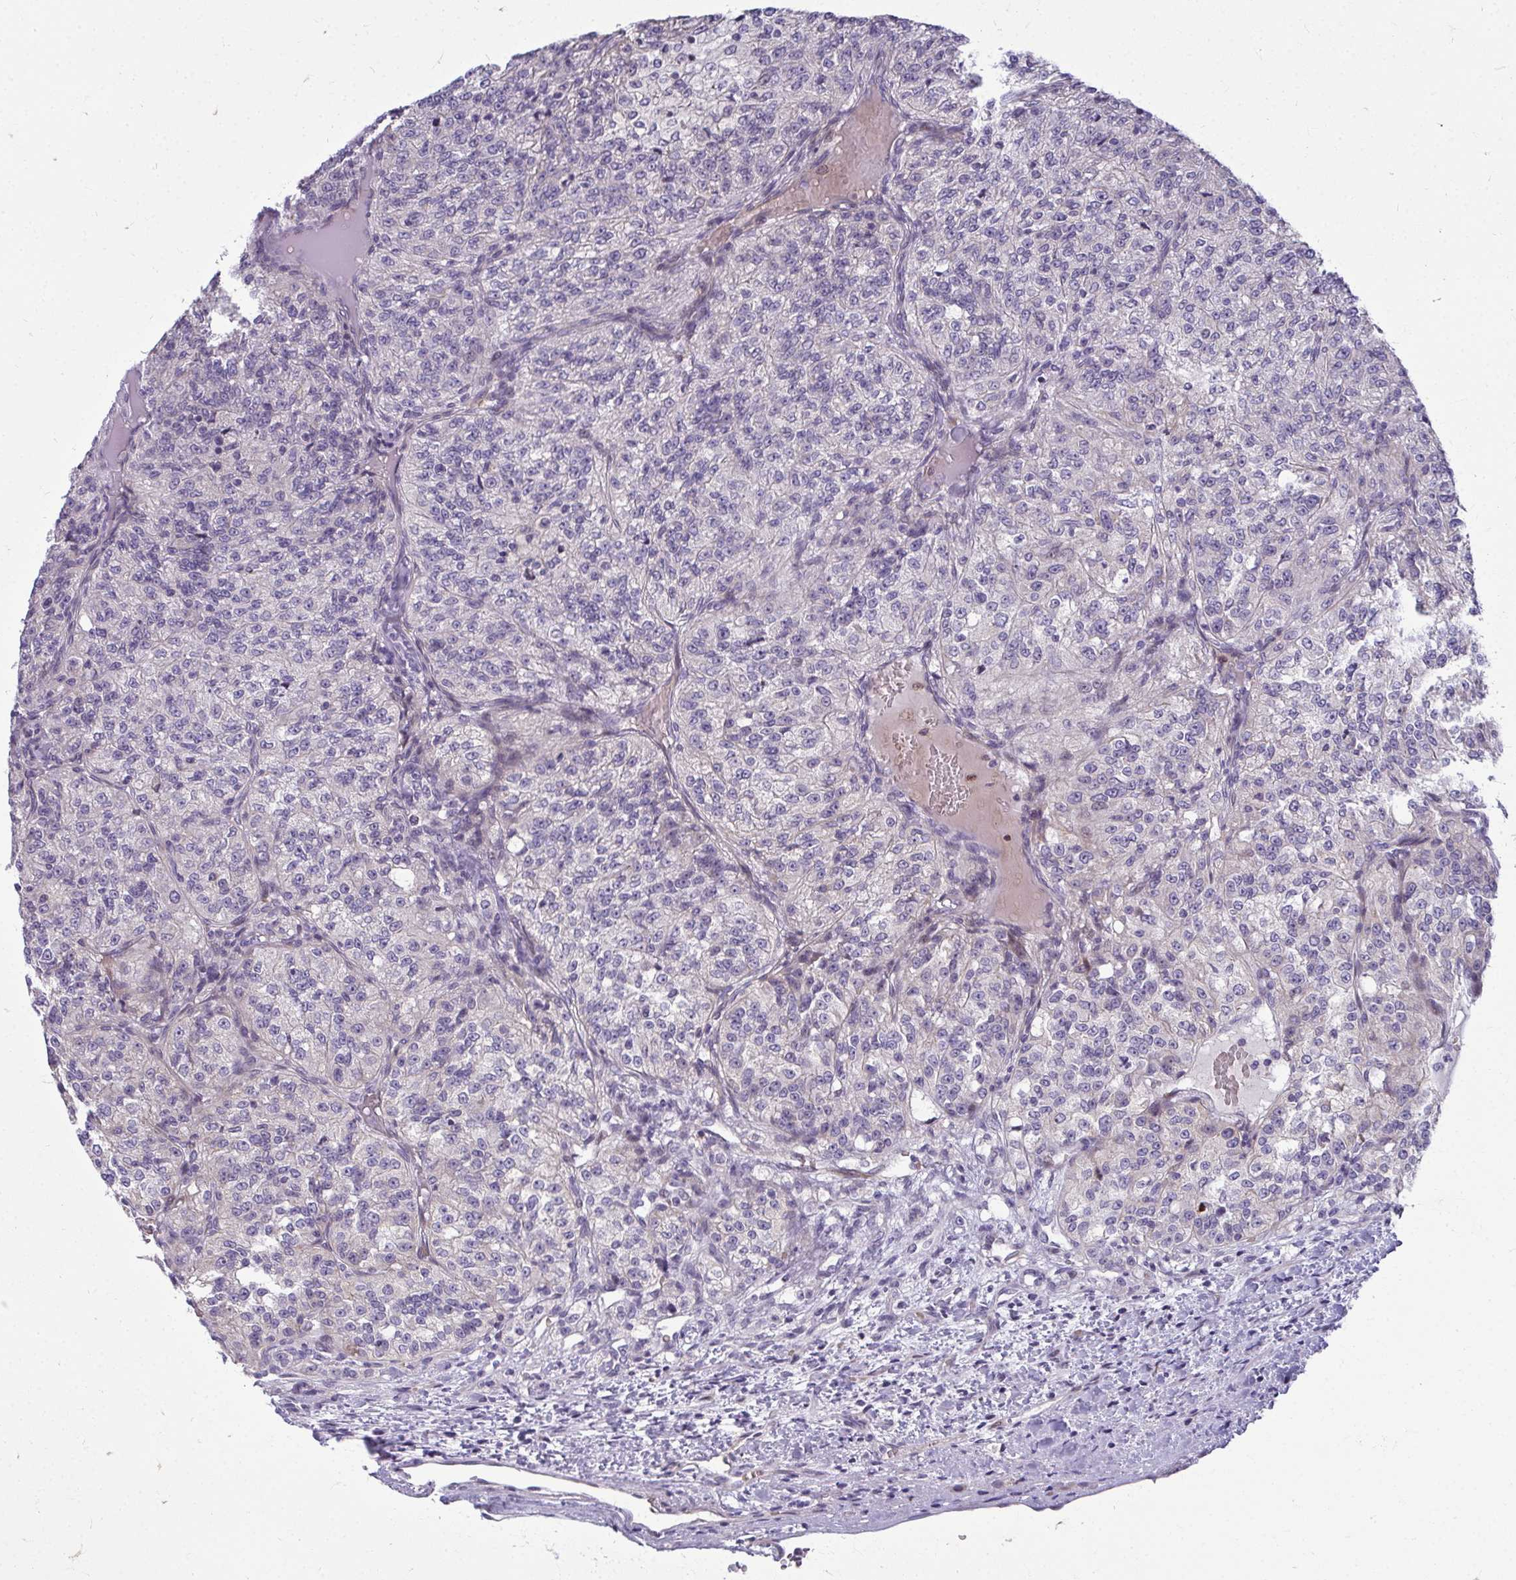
{"staining": {"intensity": "negative", "quantity": "none", "location": "none"}, "tissue": "renal cancer", "cell_type": "Tumor cells", "image_type": "cancer", "snomed": [{"axis": "morphology", "description": "Adenocarcinoma, NOS"}, {"axis": "topography", "description": "Kidney"}], "caption": "Renal cancer (adenocarcinoma) was stained to show a protein in brown. There is no significant positivity in tumor cells.", "gene": "ODF1", "patient": {"sex": "female", "age": 63}}